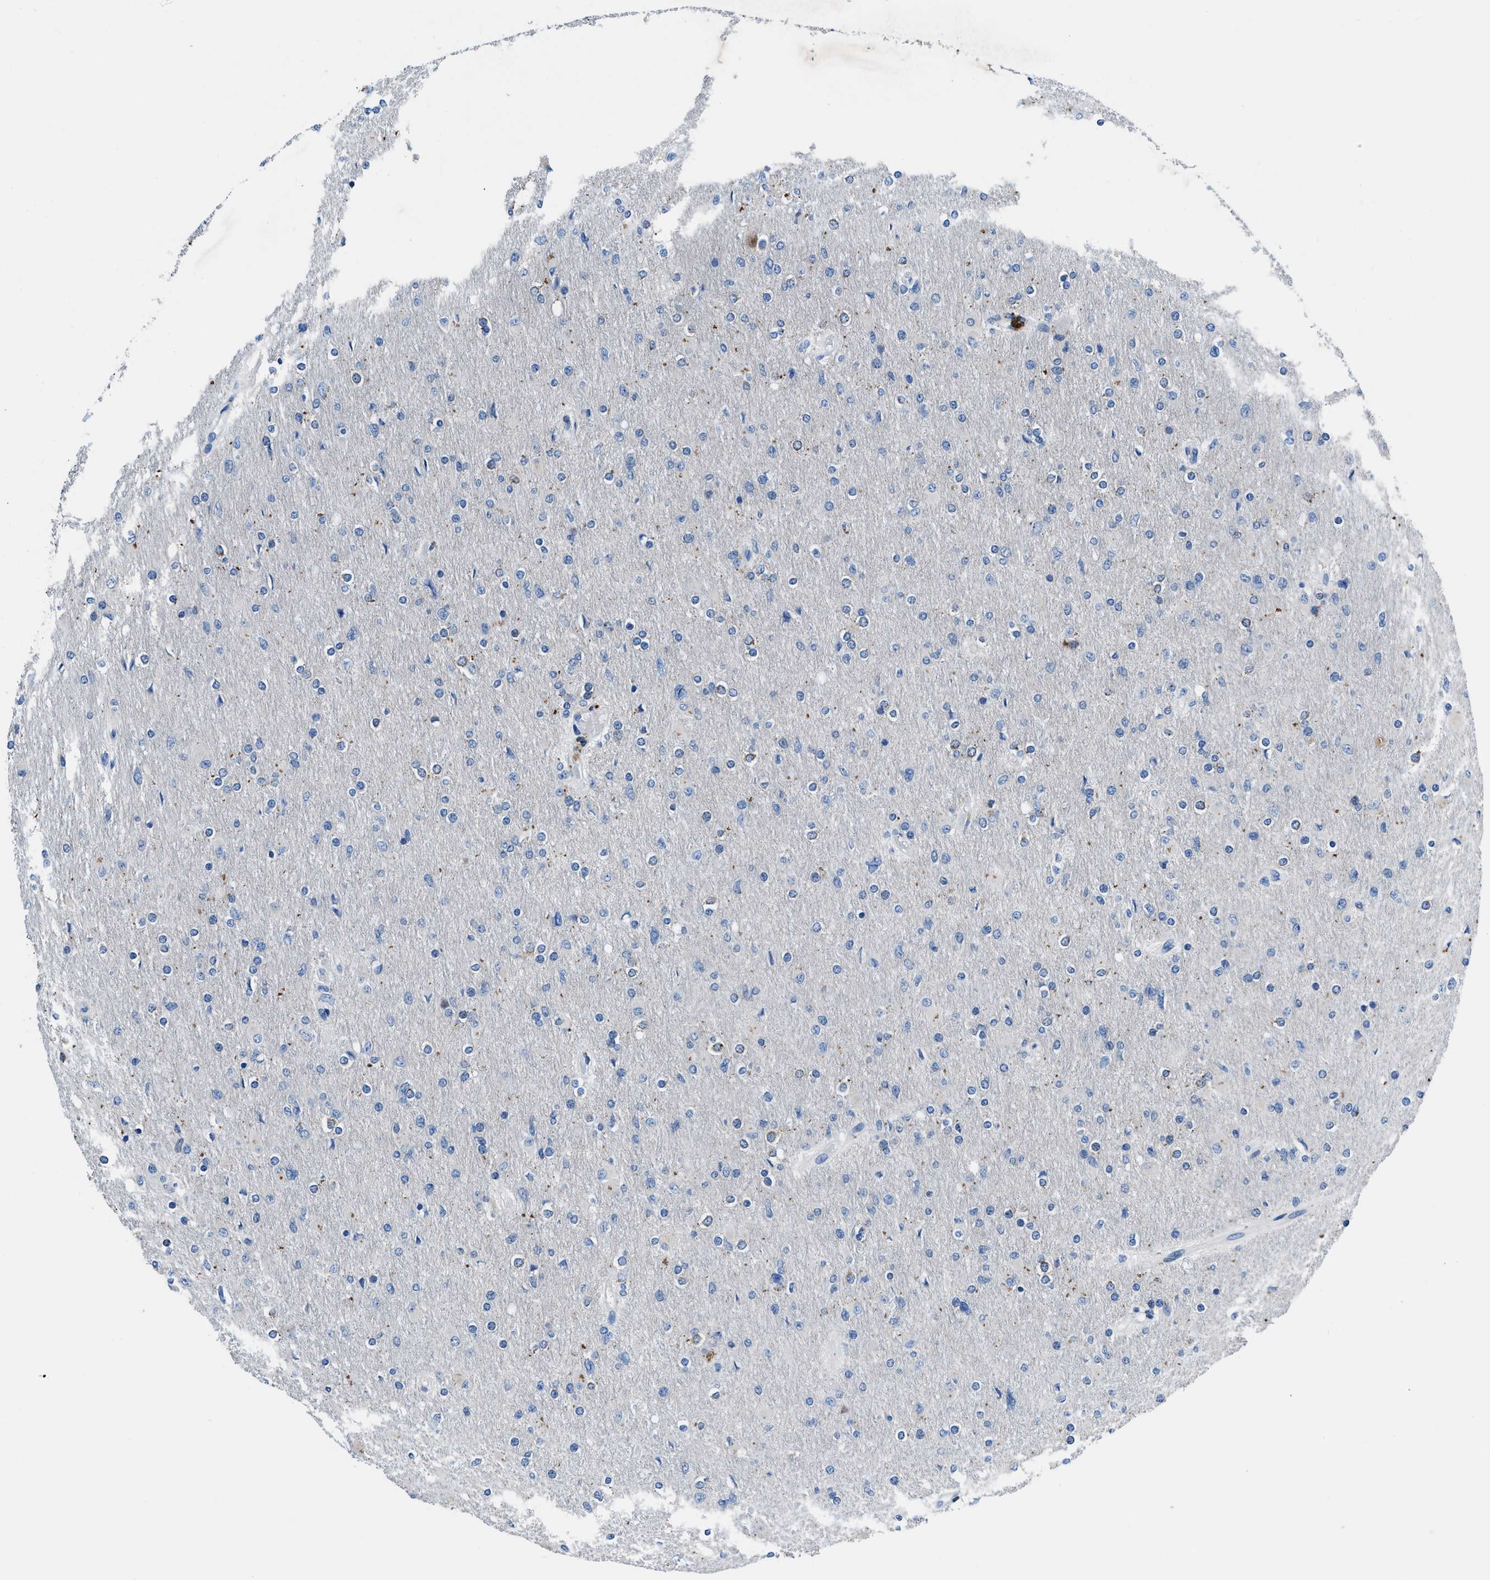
{"staining": {"intensity": "negative", "quantity": "none", "location": "none"}, "tissue": "glioma", "cell_type": "Tumor cells", "image_type": "cancer", "snomed": [{"axis": "morphology", "description": "Glioma, malignant, High grade"}, {"axis": "topography", "description": "Cerebral cortex"}], "caption": "A micrograph of high-grade glioma (malignant) stained for a protein demonstrates no brown staining in tumor cells.", "gene": "UAP1", "patient": {"sex": "female", "age": 36}}